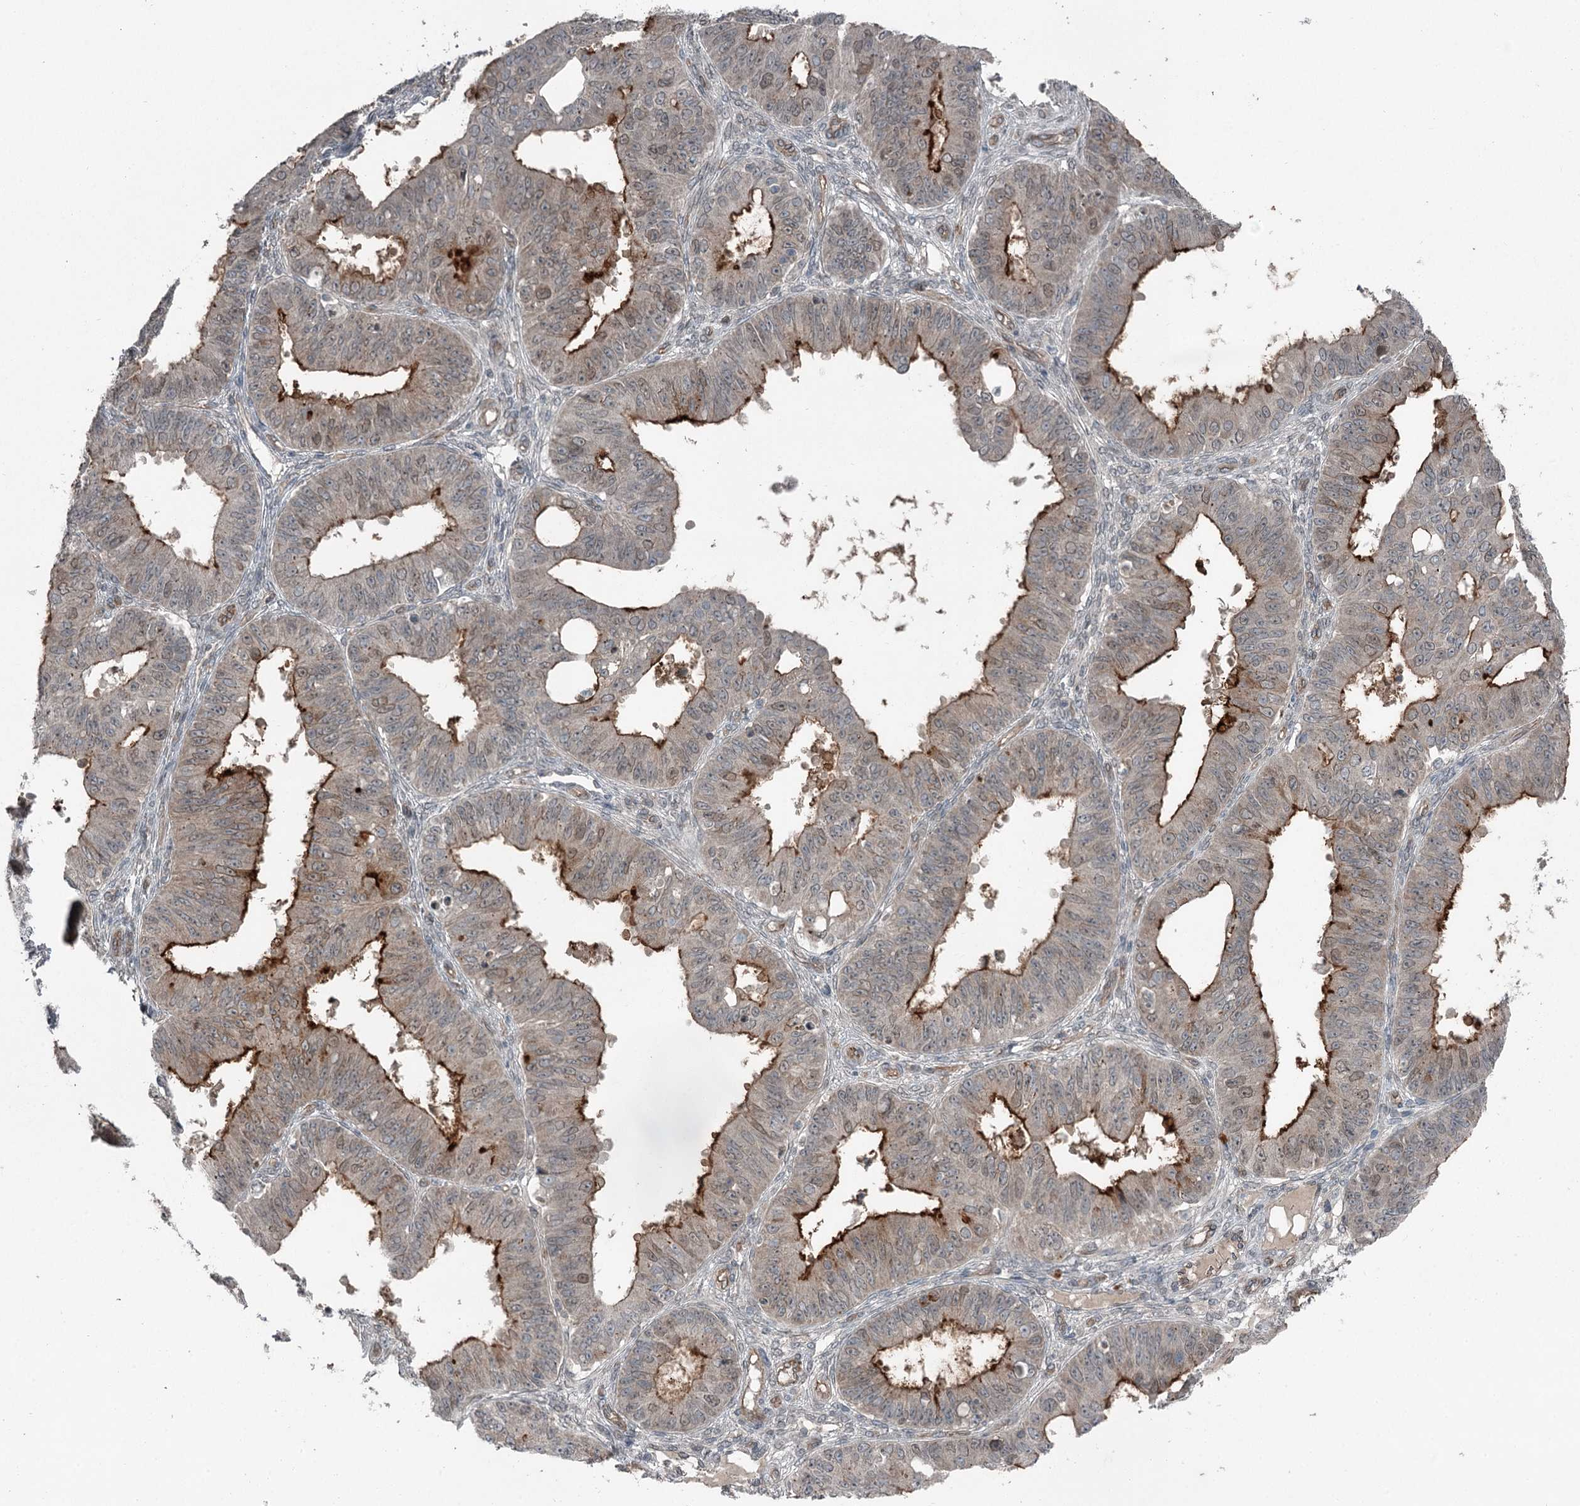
{"staining": {"intensity": "strong", "quantity": "25%-75%", "location": "cytoplasmic/membranous"}, "tissue": "ovarian cancer", "cell_type": "Tumor cells", "image_type": "cancer", "snomed": [{"axis": "morphology", "description": "Carcinoma, endometroid"}, {"axis": "topography", "description": "Appendix"}, {"axis": "topography", "description": "Ovary"}], "caption": "An image of human ovarian cancer stained for a protein exhibits strong cytoplasmic/membranous brown staining in tumor cells. The protein is shown in brown color, while the nuclei are stained blue.", "gene": "SLC39A8", "patient": {"sex": "female", "age": 42}}